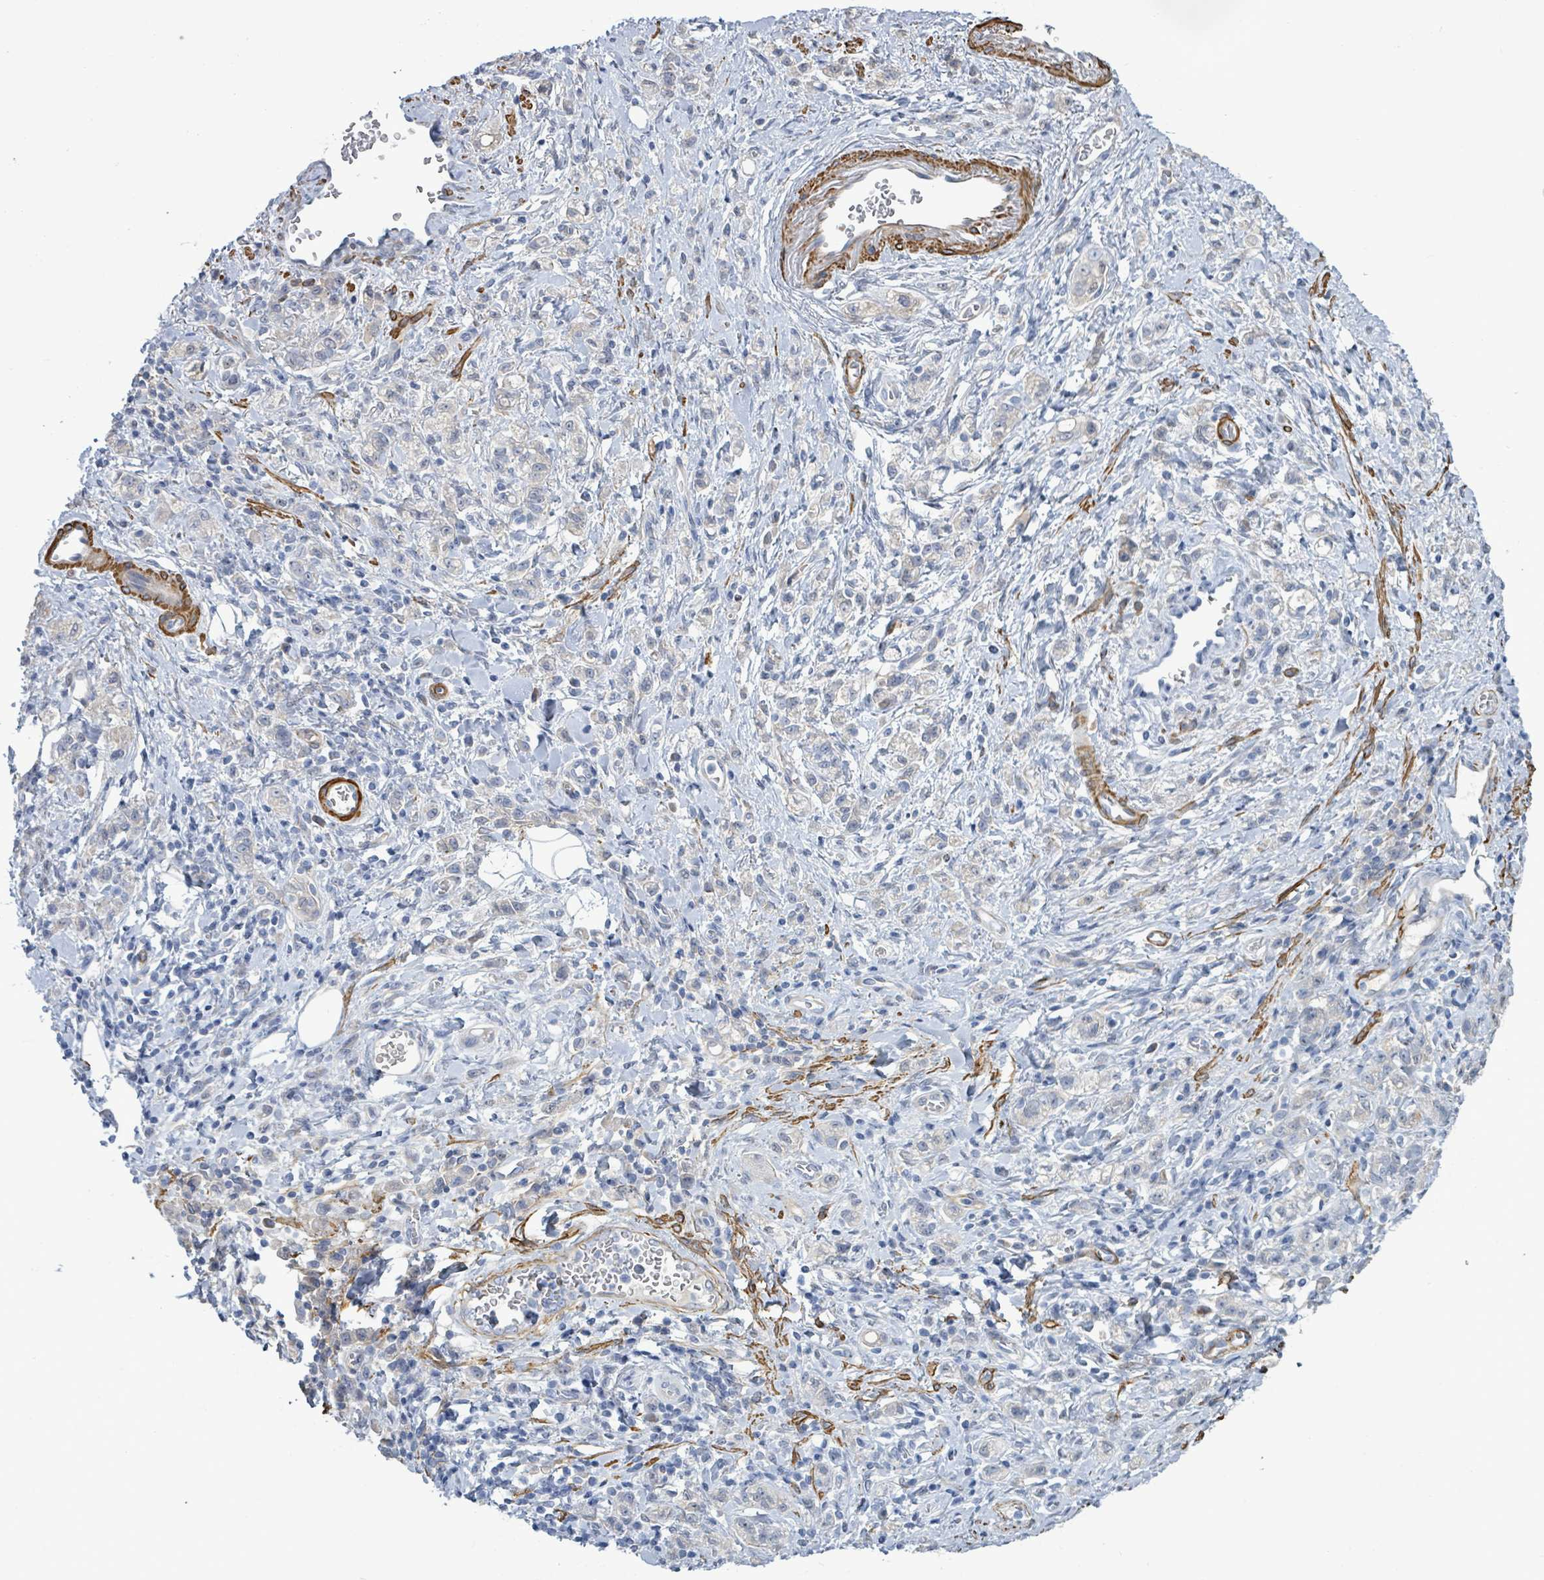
{"staining": {"intensity": "negative", "quantity": "none", "location": "none"}, "tissue": "stomach cancer", "cell_type": "Tumor cells", "image_type": "cancer", "snomed": [{"axis": "morphology", "description": "Adenocarcinoma, NOS"}, {"axis": "topography", "description": "Stomach"}], "caption": "IHC of human stomach adenocarcinoma exhibits no expression in tumor cells.", "gene": "DMRTC1B", "patient": {"sex": "male", "age": 77}}